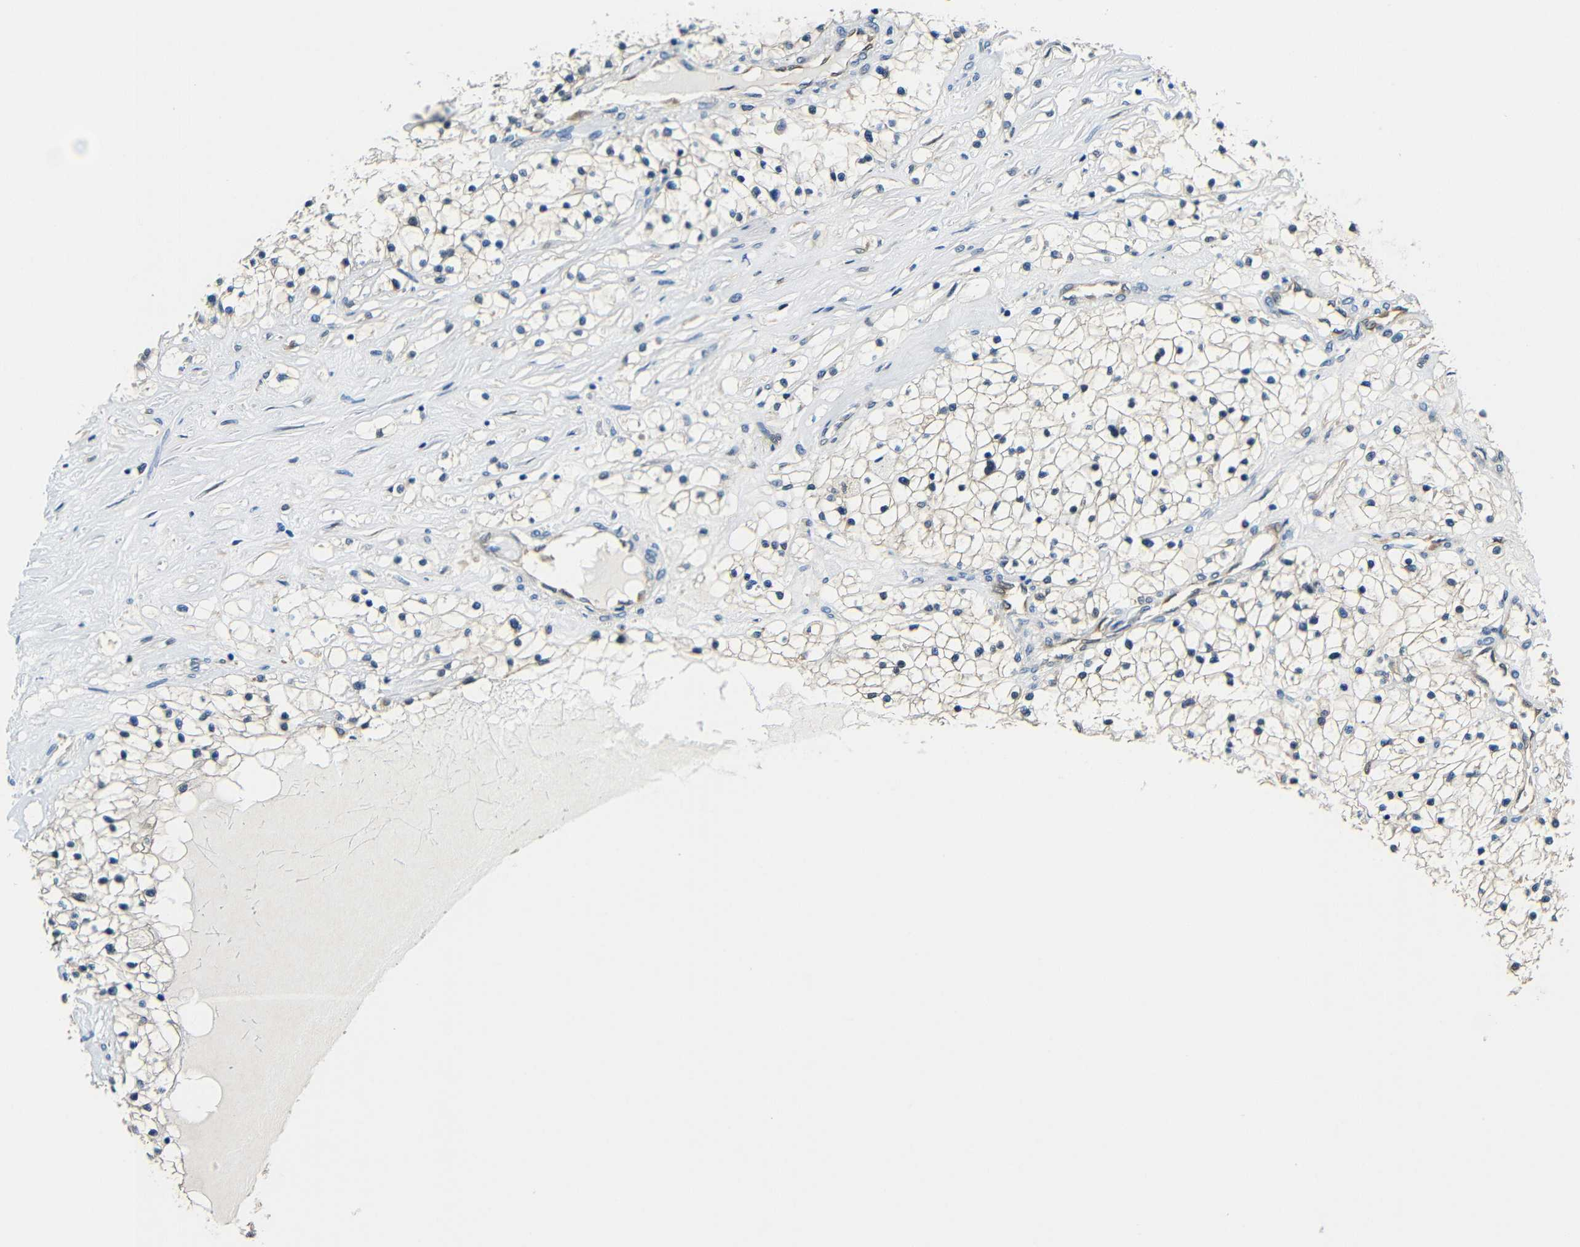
{"staining": {"intensity": "weak", "quantity": "25%-75%", "location": "cytoplasmic/membranous"}, "tissue": "renal cancer", "cell_type": "Tumor cells", "image_type": "cancer", "snomed": [{"axis": "morphology", "description": "Adenocarcinoma, NOS"}, {"axis": "topography", "description": "Kidney"}], "caption": "Immunohistochemical staining of human renal cancer shows low levels of weak cytoplasmic/membranous positivity in about 25%-75% of tumor cells.", "gene": "ADAP1", "patient": {"sex": "male", "age": 68}}